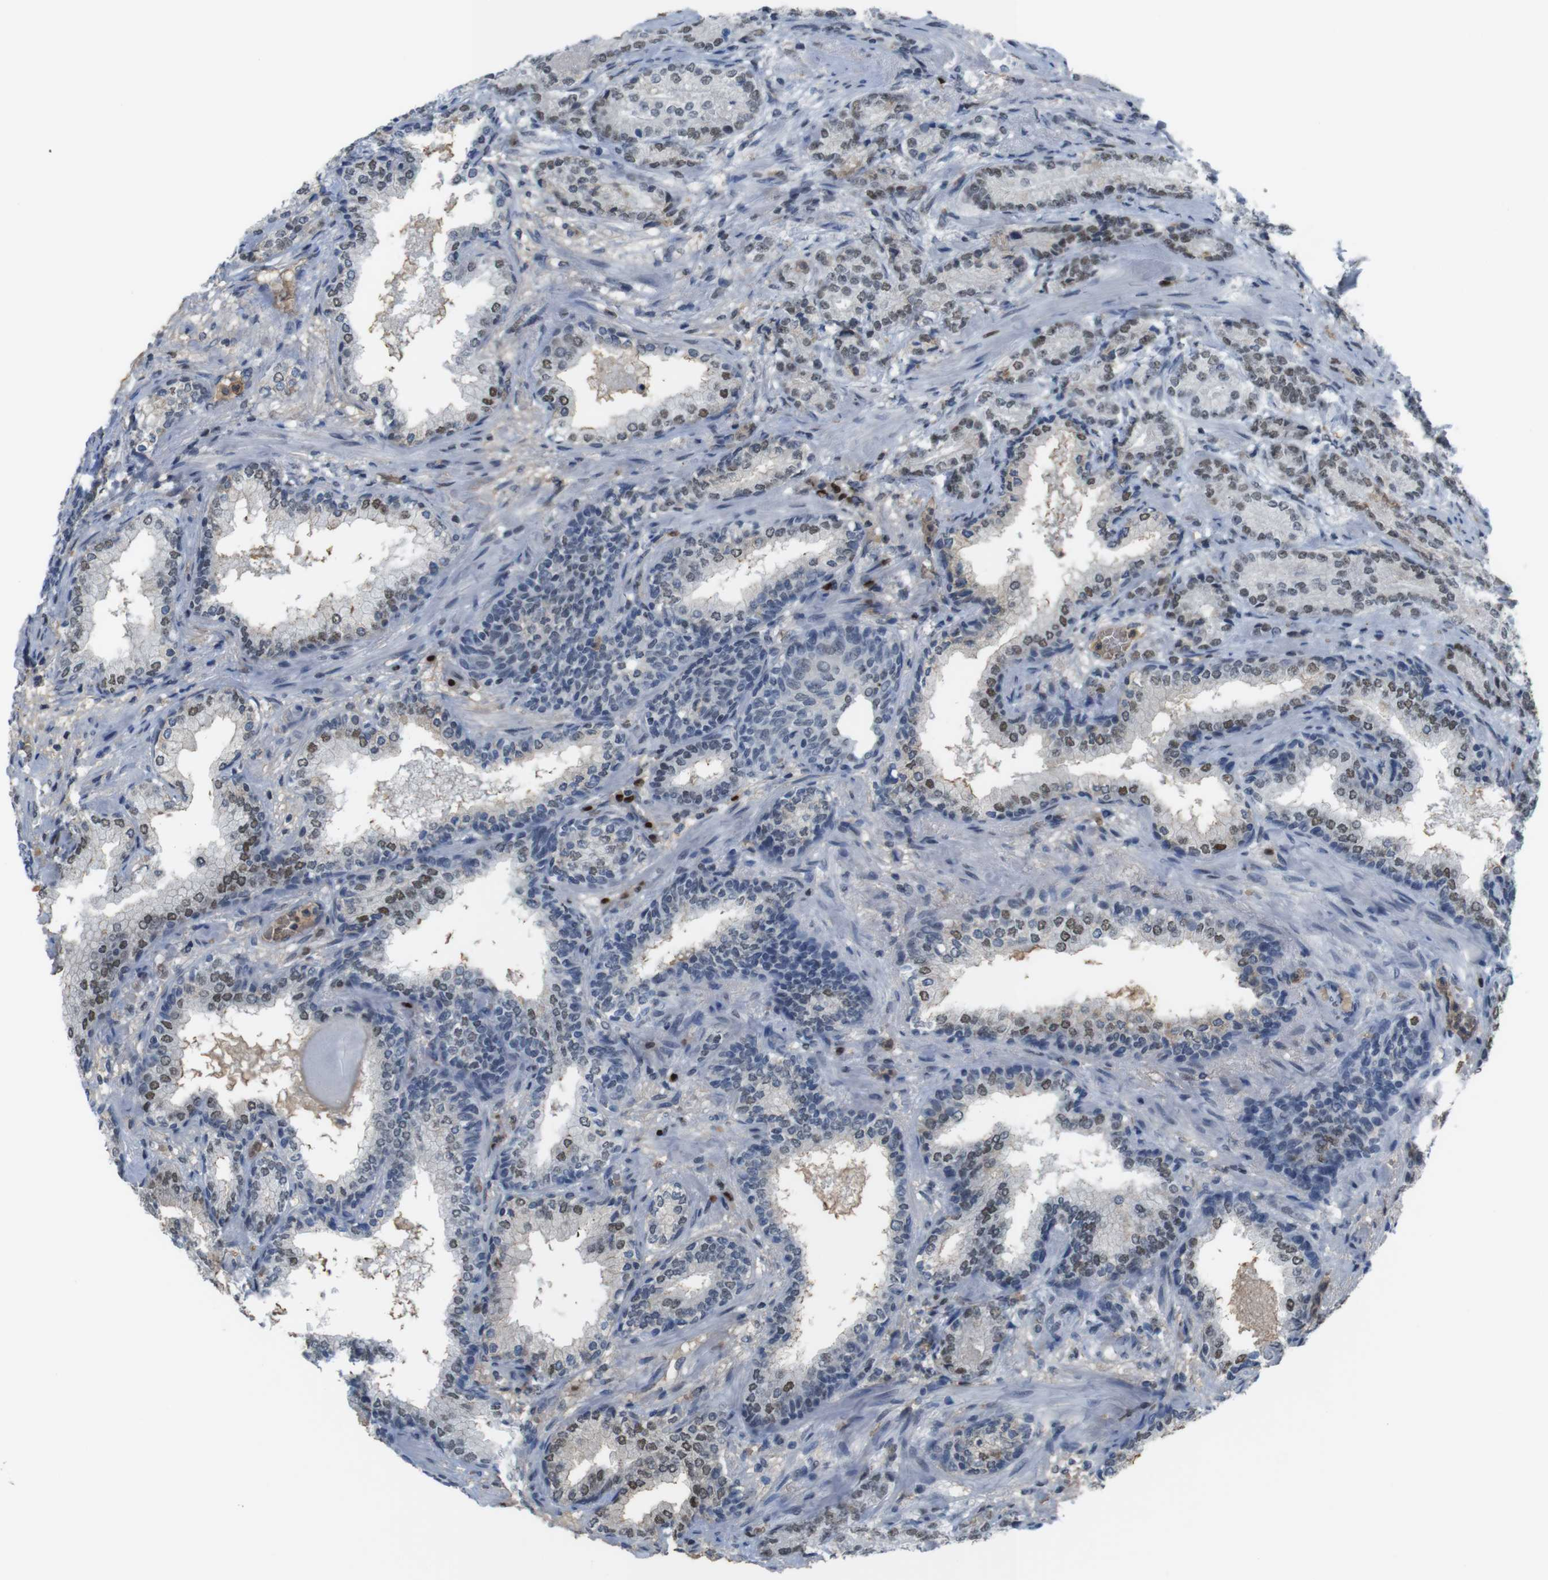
{"staining": {"intensity": "weak", "quantity": ">75%", "location": "nuclear"}, "tissue": "prostate cancer", "cell_type": "Tumor cells", "image_type": "cancer", "snomed": [{"axis": "morphology", "description": "Adenocarcinoma, High grade"}, {"axis": "topography", "description": "Prostate"}], "caption": "Prostate cancer (adenocarcinoma (high-grade)) stained with a protein marker exhibits weak staining in tumor cells.", "gene": "SUB1", "patient": {"sex": "male", "age": 61}}